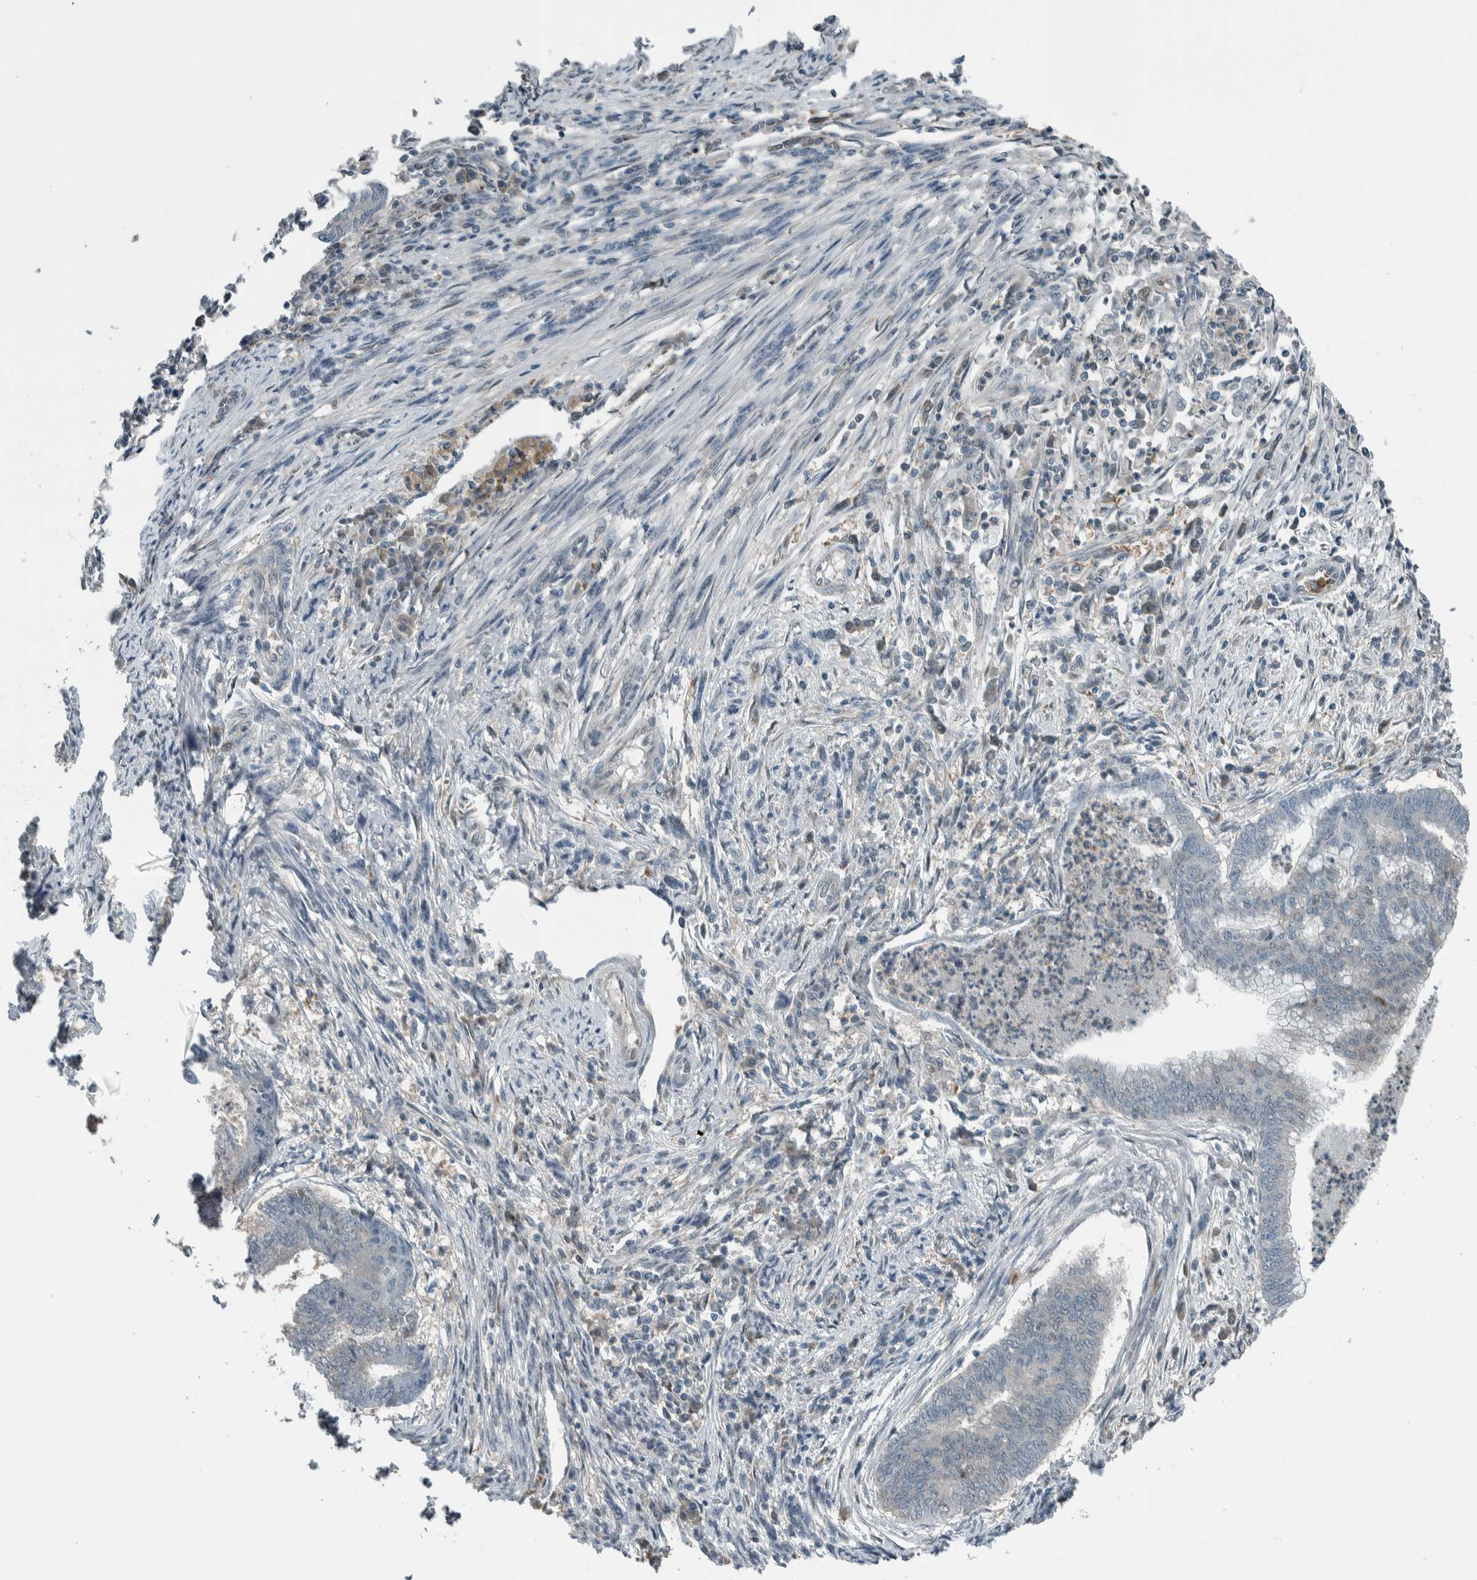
{"staining": {"intensity": "weak", "quantity": "<25%", "location": "cytoplasmic/membranous"}, "tissue": "endometrial cancer", "cell_type": "Tumor cells", "image_type": "cancer", "snomed": [{"axis": "morphology", "description": "Polyp, NOS"}, {"axis": "morphology", "description": "Adenocarcinoma, NOS"}, {"axis": "morphology", "description": "Adenoma, NOS"}, {"axis": "topography", "description": "Endometrium"}], "caption": "This is an immunohistochemistry histopathology image of adenoma (endometrial). There is no positivity in tumor cells.", "gene": "ALAD", "patient": {"sex": "female", "age": 79}}